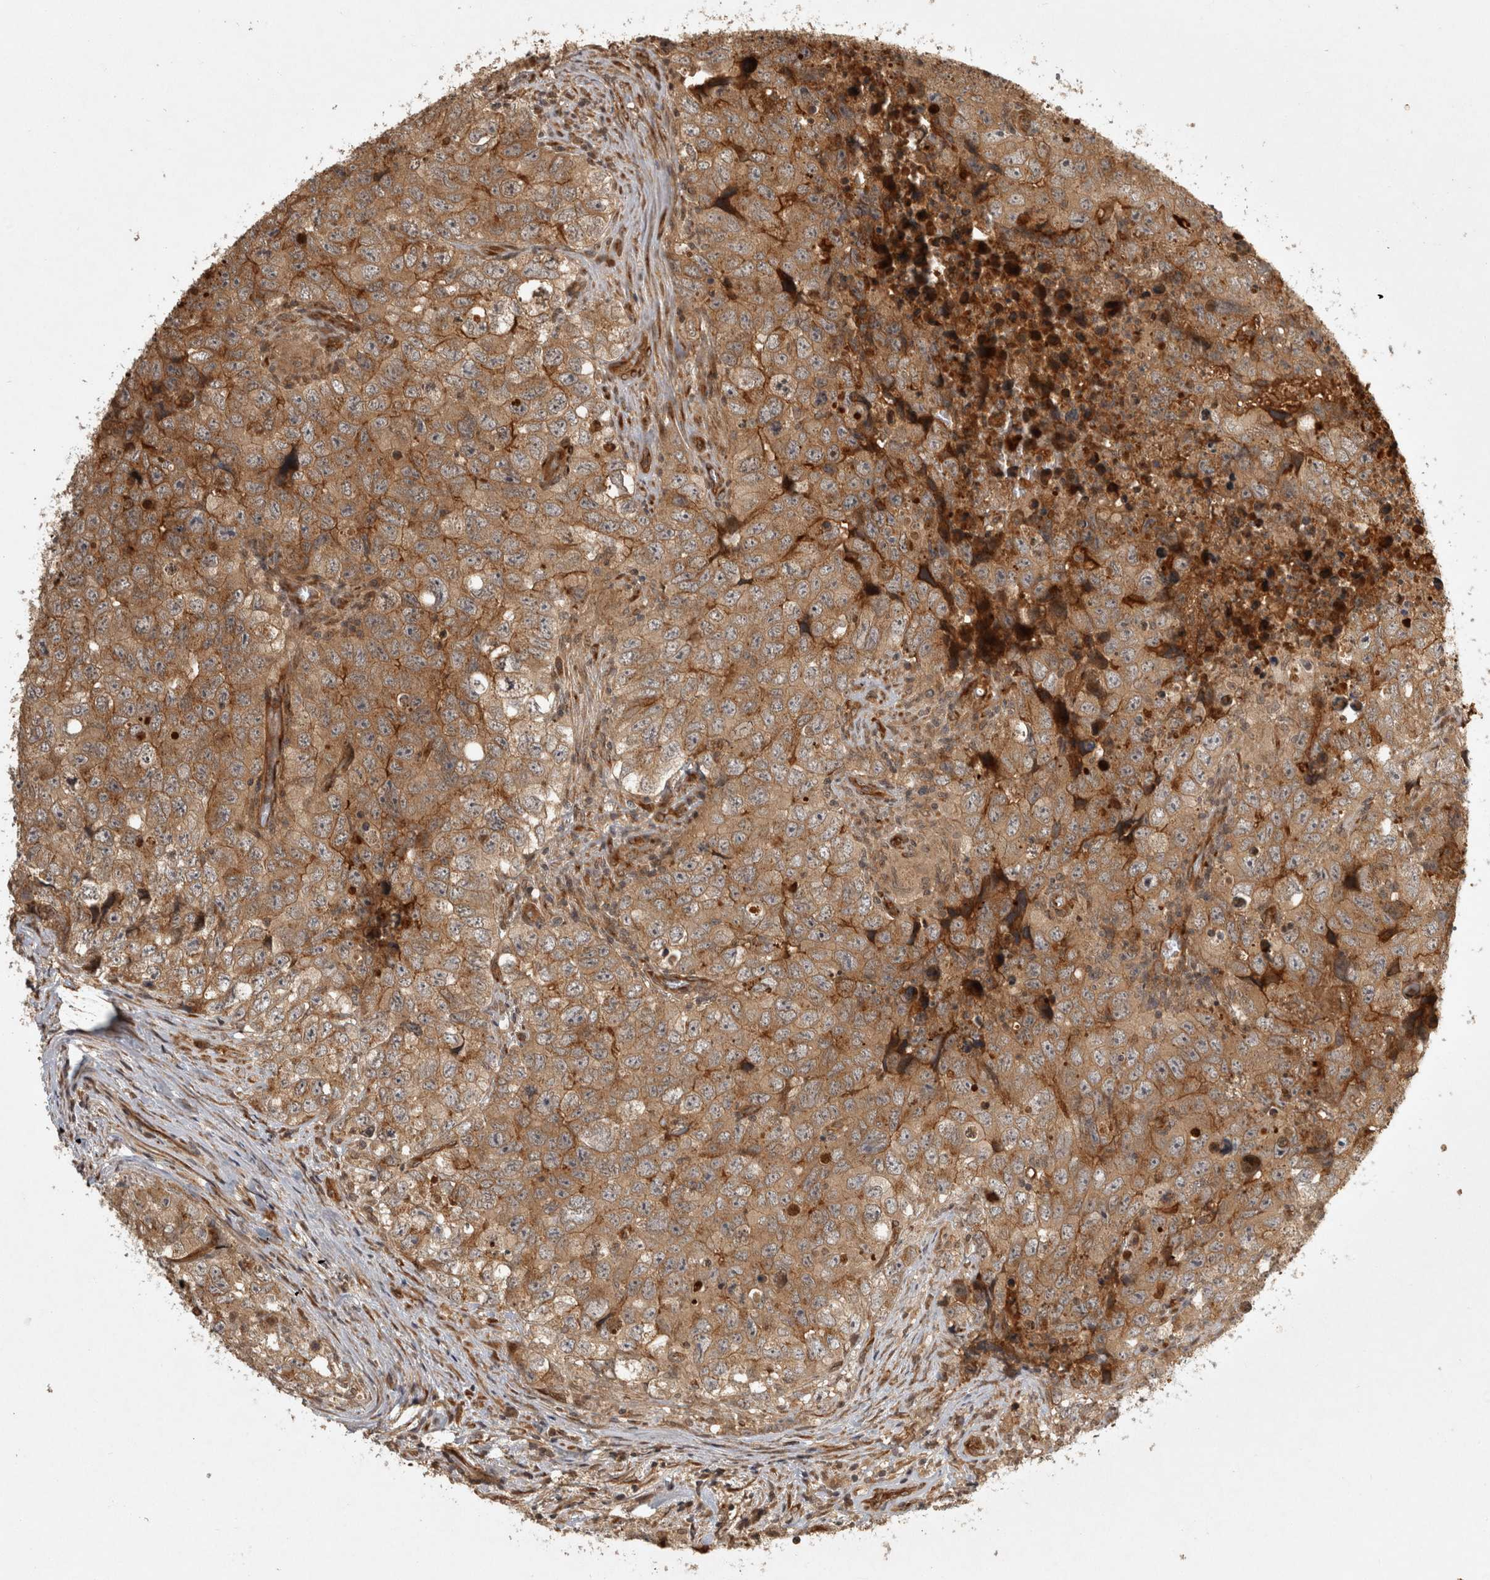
{"staining": {"intensity": "moderate", "quantity": ">75%", "location": "cytoplasmic/membranous"}, "tissue": "testis cancer", "cell_type": "Tumor cells", "image_type": "cancer", "snomed": [{"axis": "morphology", "description": "Seminoma, NOS"}, {"axis": "morphology", "description": "Carcinoma, Embryonal, NOS"}, {"axis": "topography", "description": "Testis"}], "caption": "A medium amount of moderate cytoplasmic/membranous positivity is identified in about >75% of tumor cells in testis cancer (embryonal carcinoma) tissue. (brown staining indicates protein expression, while blue staining denotes nuclei).", "gene": "CAMSAP2", "patient": {"sex": "male", "age": 43}}